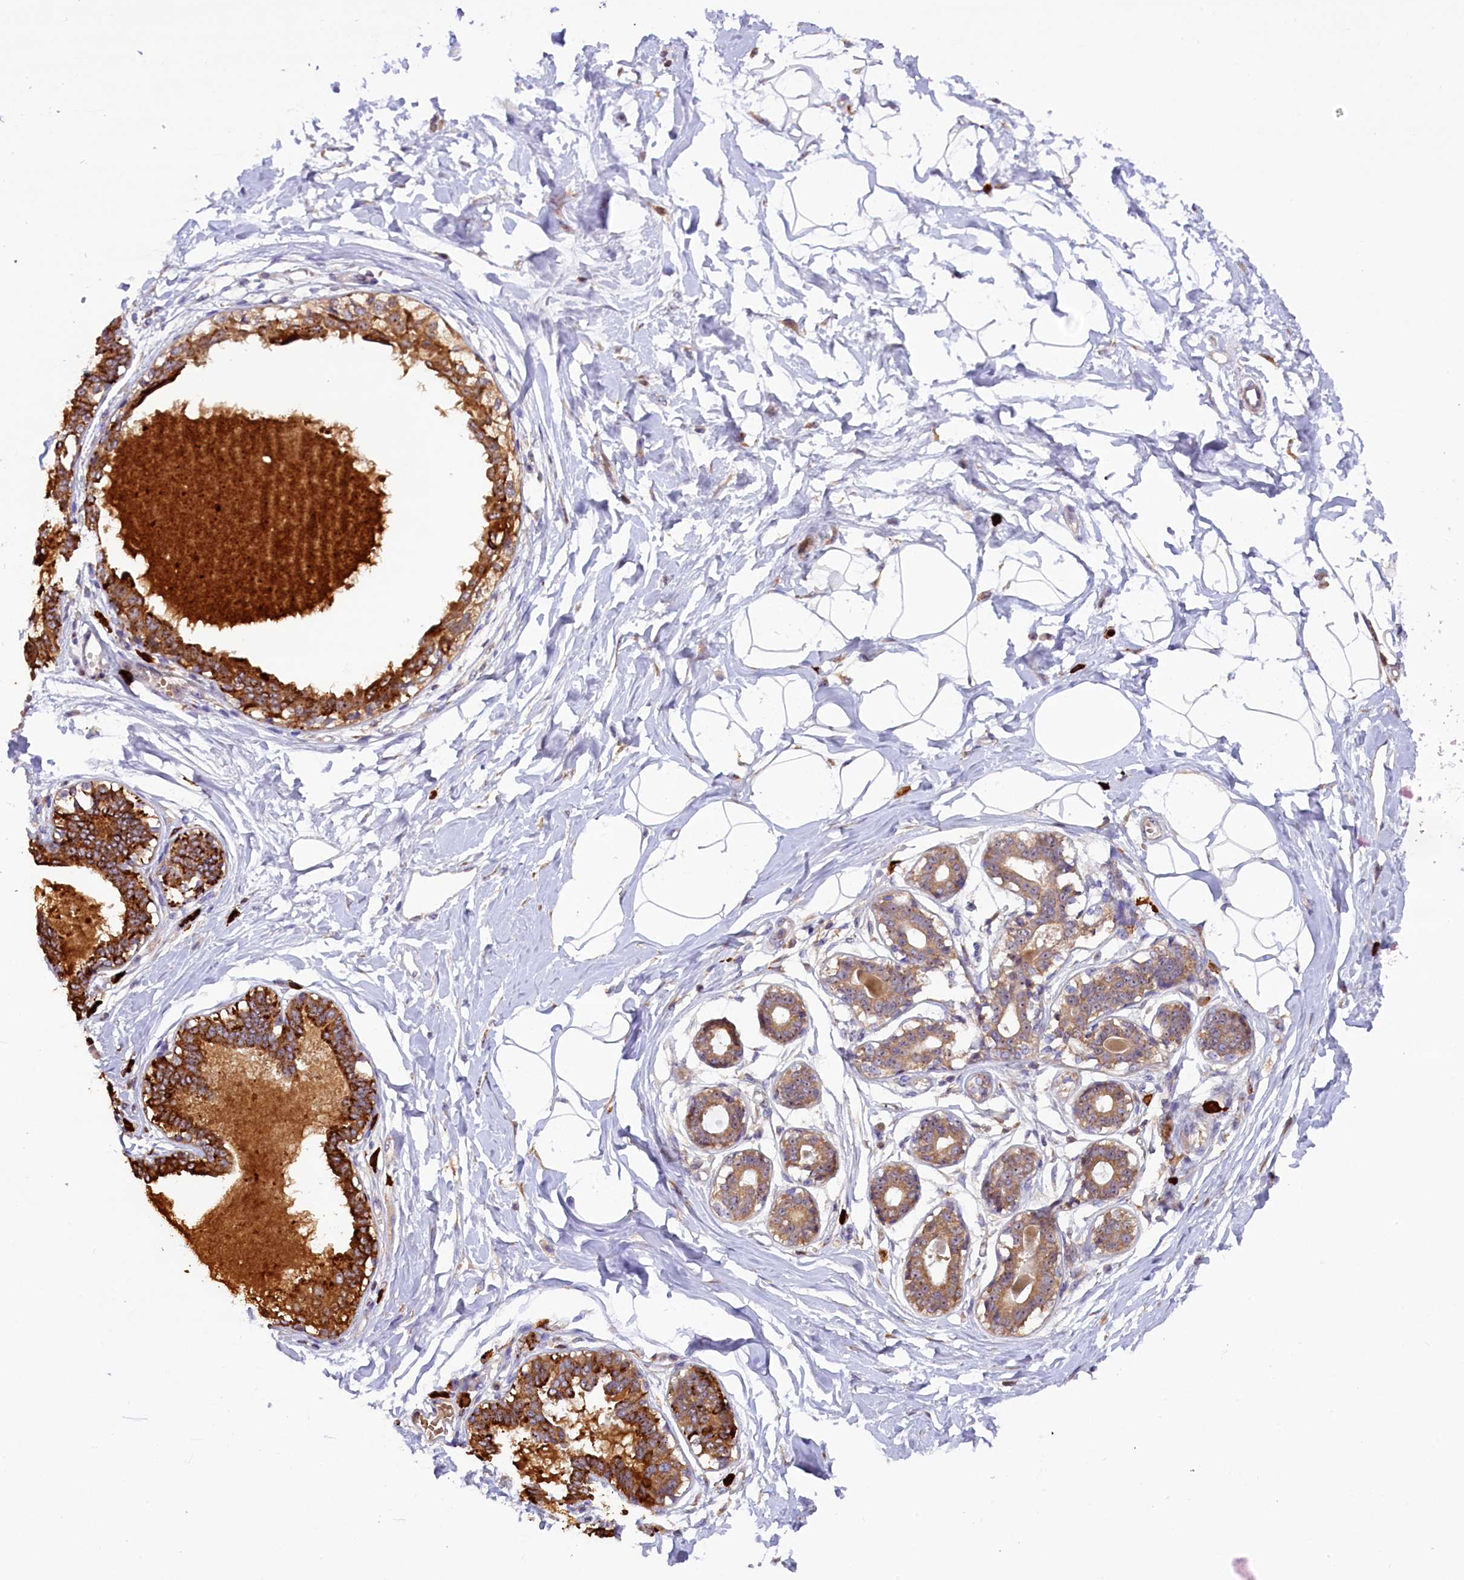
{"staining": {"intensity": "weak", "quantity": ">75%", "location": "cytoplasmic/membranous"}, "tissue": "breast", "cell_type": "Adipocytes", "image_type": "normal", "snomed": [{"axis": "morphology", "description": "Normal tissue, NOS"}, {"axis": "topography", "description": "Breast"}], "caption": "Breast stained with a brown dye displays weak cytoplasmic/membranous positive expression in approximately >75% of adipocytes.", "gene": "FRY", "patient": {"sex": "female", "age": 45}}